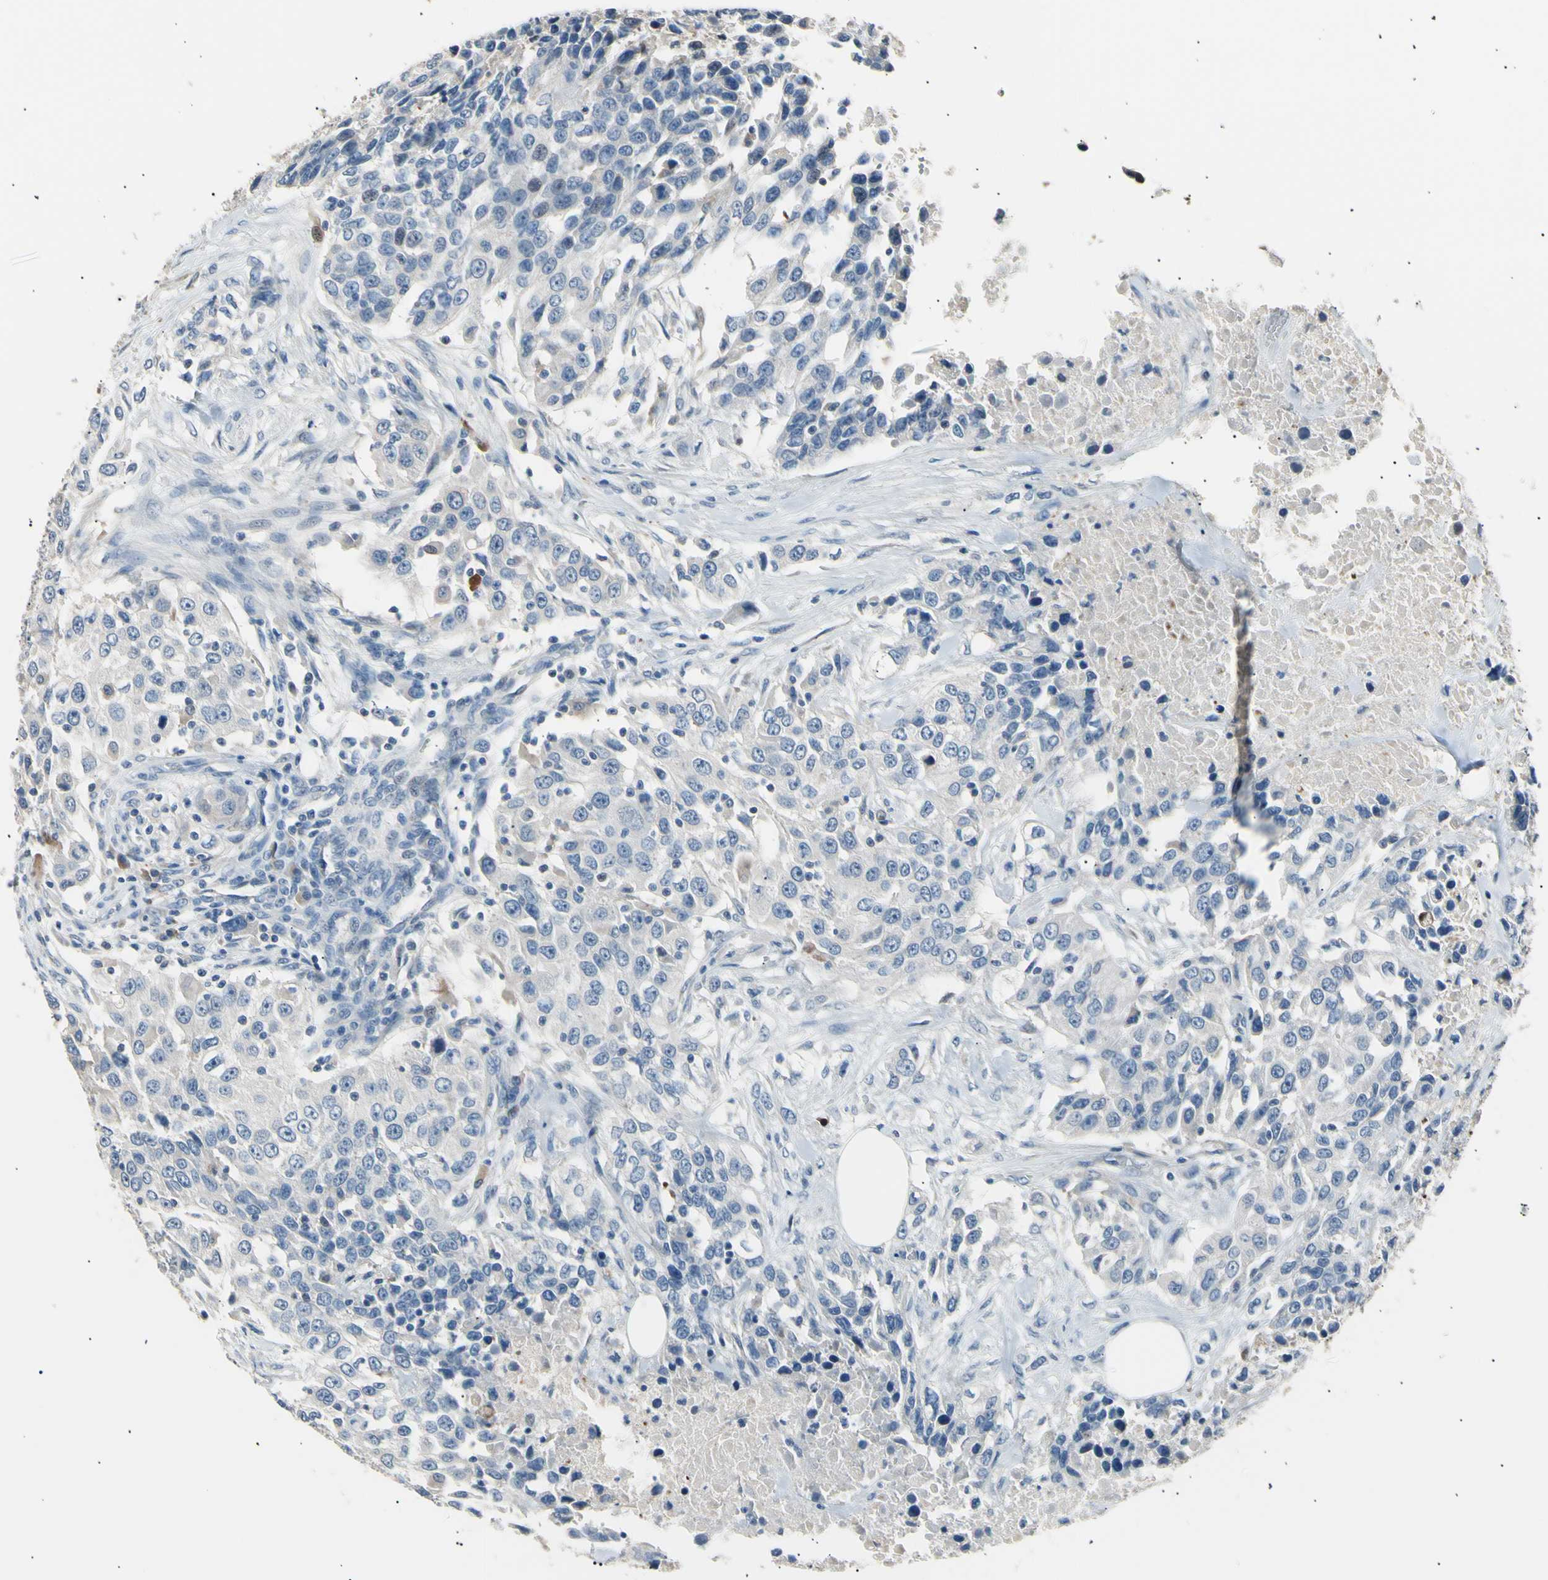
{"staining": {"intensity": "negative", "quantity": "none", "location": "none"}, "tissue": "urothelial cancer", "cell_type": "Tumor cells", "image_type": "cancer", "snomed": [{"axis": "morphology", "description": "Urothelial carcinoma, High grade"}, {"axis": "topography", "description": "Urinary bladder"}], "caption": "This is an immunohistochemistry micrograph of high-grade urothelial carcinoma. There is no positivity in tumor cells.", "gene": "LDLR", "patient": {"sex": "female", "age": 80}}